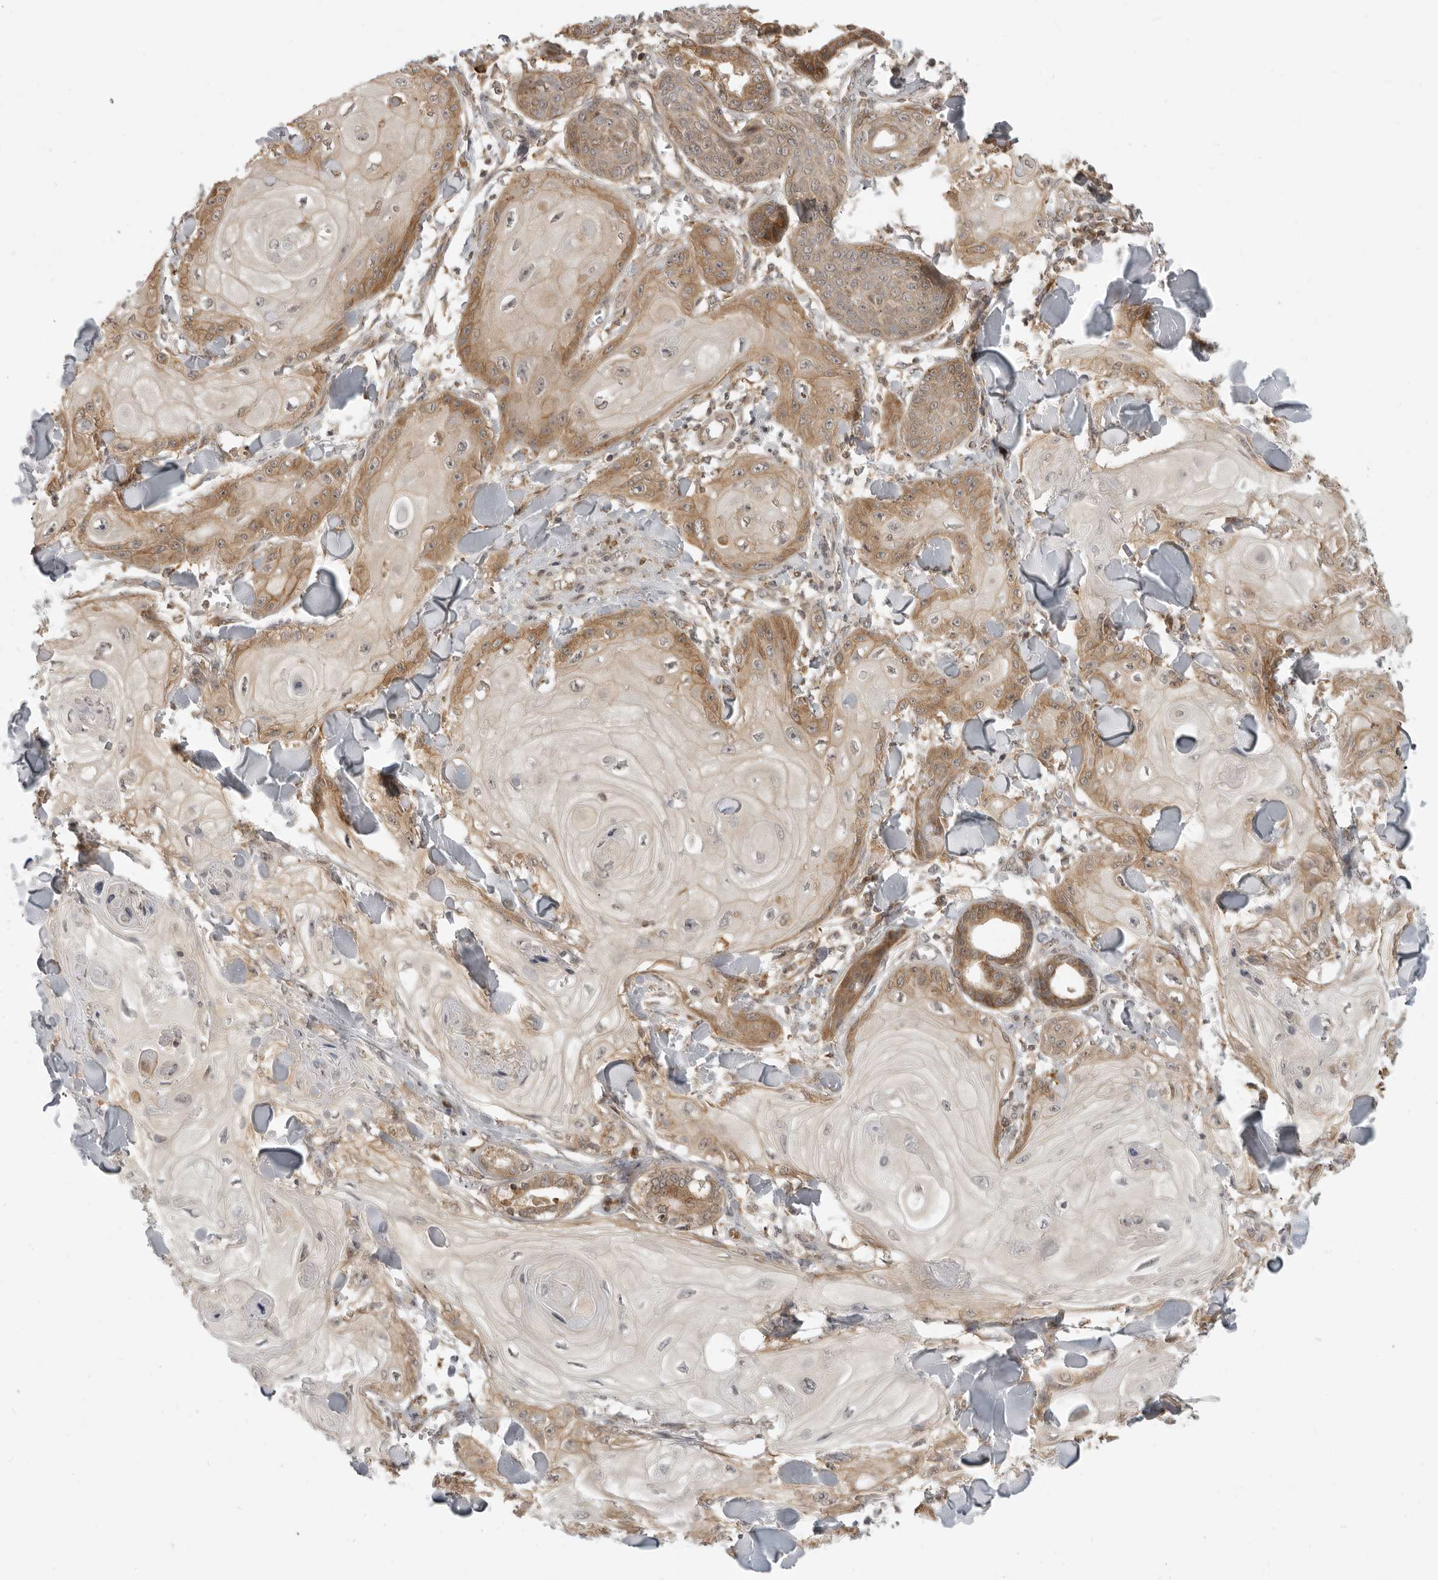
{"staining": {"intensity": "moderate", "quantity": ">75%", "location": "cytoplasmic/membranous"}, "tissue": "skin cancer", "cell_type": "Tumor cells", "image_type": "cancer", "snomed": [{"axis": "morphology", "description": "Squamous cell carcinoma, NOS"}, {"axis": "topography", "description": "Skin"}], "caption": "The photomicrograph shows staining of skin squamous cell carcinoma, revealing moderate cytoplasmic/membranous protein expression (brown color) within tumor cells. (Brightfield microscopy of DAB IHC at high magnification).", "gene": "PRRC2A", "patient": {"sex": "male", "age": 74}}